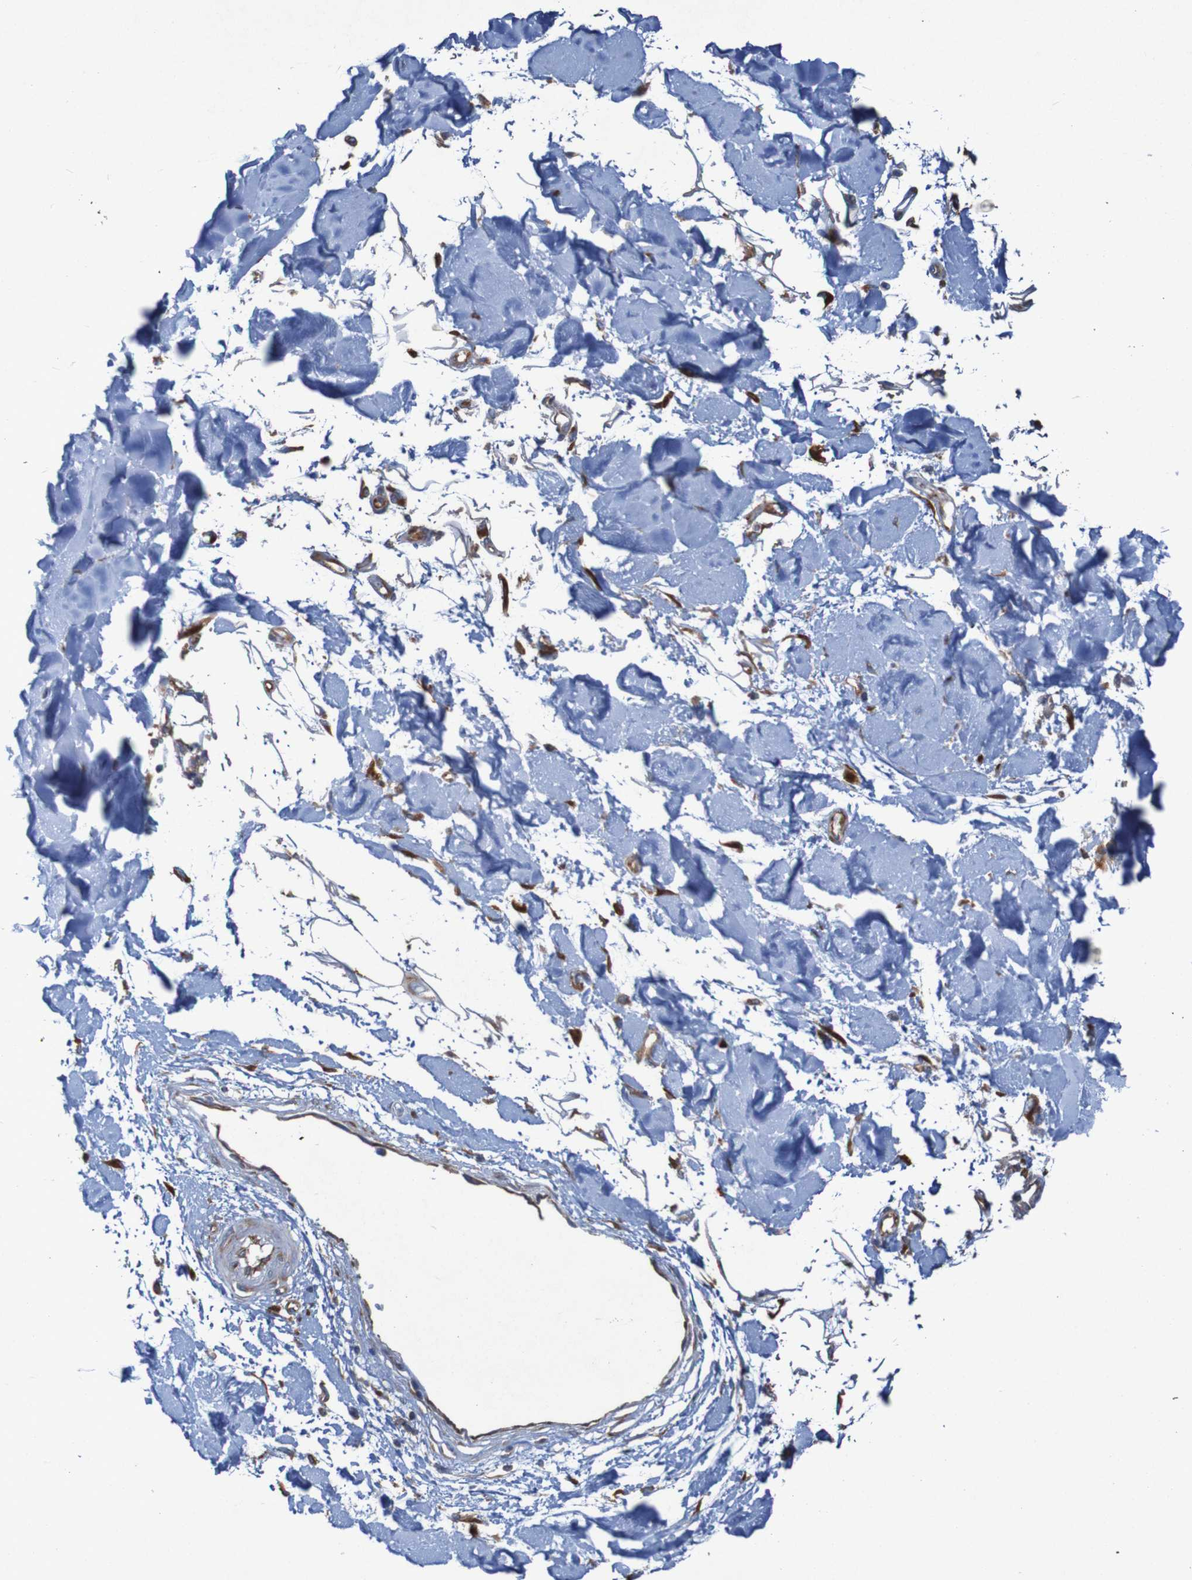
{"staining": {"intensity": "moderate", "quantity": ">75%", "location": "cytoplasmic/membranous"}, "tissue": "adipose tissue", "cell_type": "Adipocytes", "image_type": "normal", "snomed": [{"axis": "morphology", "description": "Squamous cell carcinoma, NOS"}, {"axis": "topography", "description": "Skin"}], "caption": "Adipocytes exhibit medium levels of moderate cytoplasmic/membranous expression in approximately >75% of cells in unremarkable human adipose tissue. (brown staining indicates protein expression, while blue staining denotes nuclei).", "gene": "RPL10L", "patient": {"sex": "male", "age": 83}}